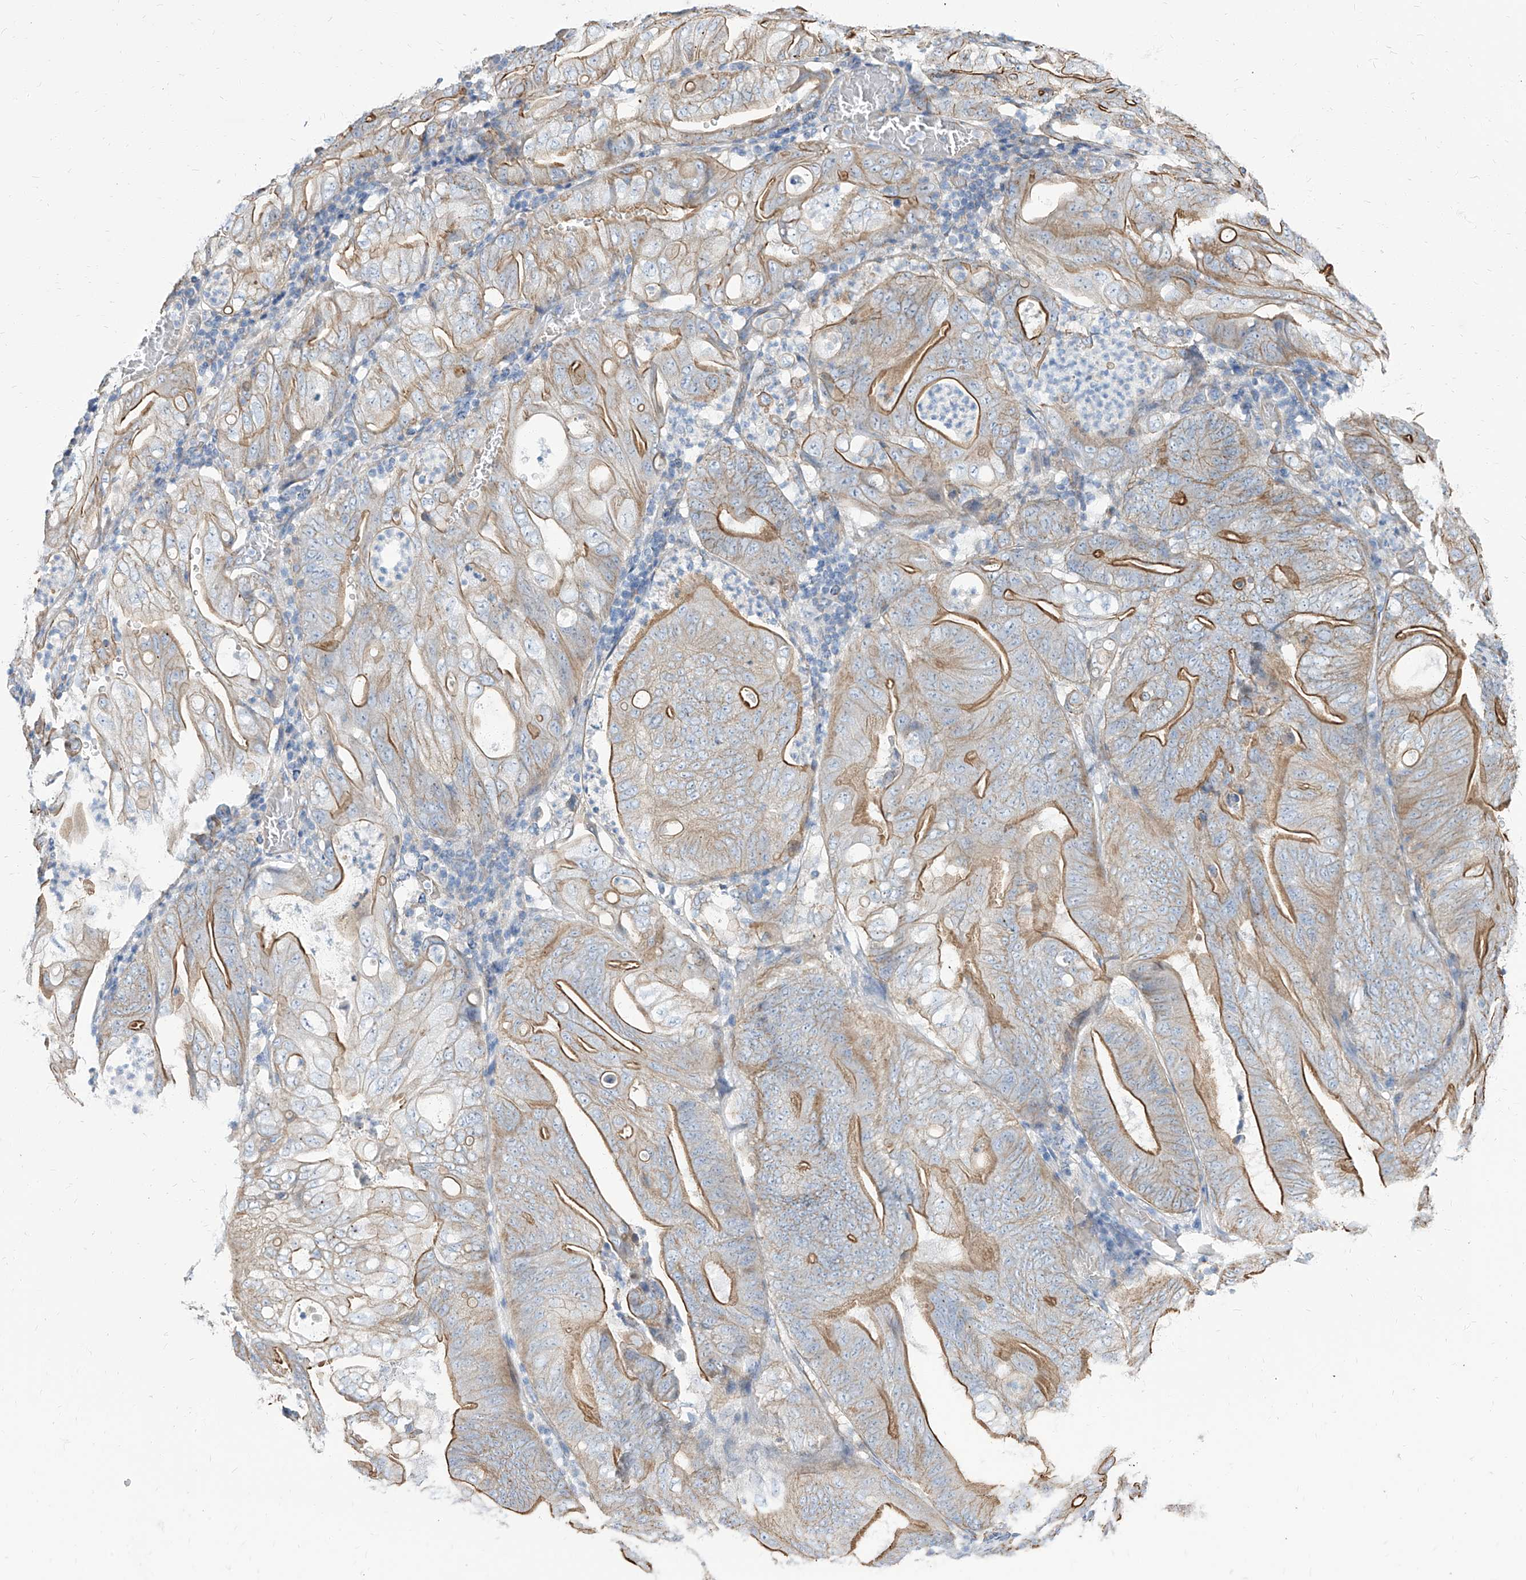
{"staining": {"intensity": "strong", "quantity": "25%-75%", "location": "cytoplasmic/membranous"}, "tissue": "stomach cancer", "cell_type": "Tumor cells", "image_type": "cancer", "snomed": [{"axis": "morphology", "description": "Adenocarcinoma, NOS"}, {"axis": "topography", "description": "Stomach"}], "caption": "Brown immunohistochemical staining in stomach cancer shows strong cytoplasmic/membranous staining in about 25%-75% of tumor cells.", "gene": "TXLNB", "patient": {"sex": "female", "age": 73}}